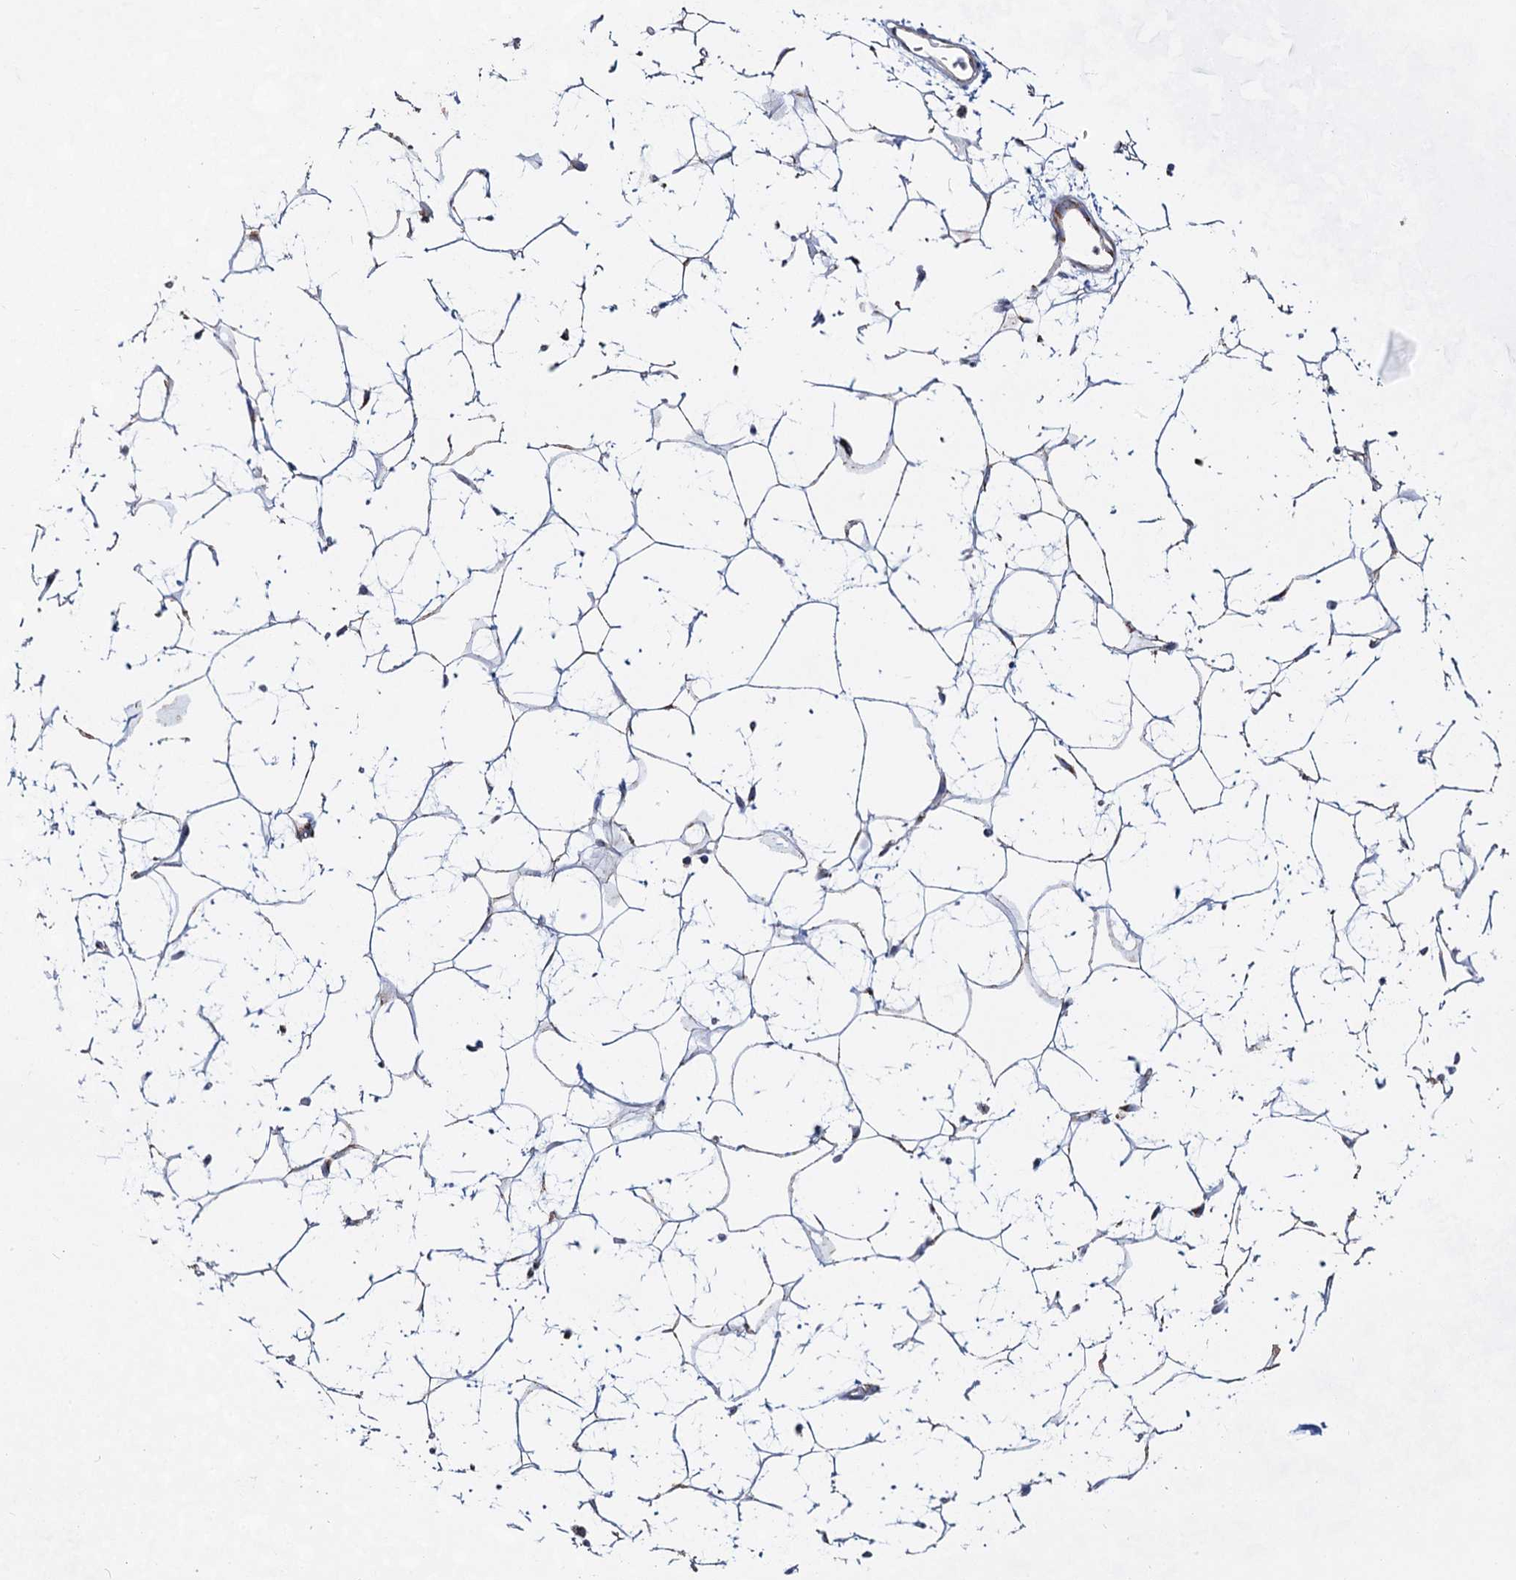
{"staining": {"intensity": "negative", "quantity": "none", "location": "none"}, "tissue": "adipose tissue", "cell_type": "Adipocytes", "image_type": "normal", "snomed": [{"axis": "morphology", "description": "Normal tissue, NOS"}, {"axis": "topography", "description": "Breast"}], "caption": "Immunohistochemical staining of unremarkable adipose tissue shows no significant staining in adipocytes. (DAB immunohistochemistry, high magnification).", "gene": "CCDC73", "patient": {"sex": "female", "age": 26}}